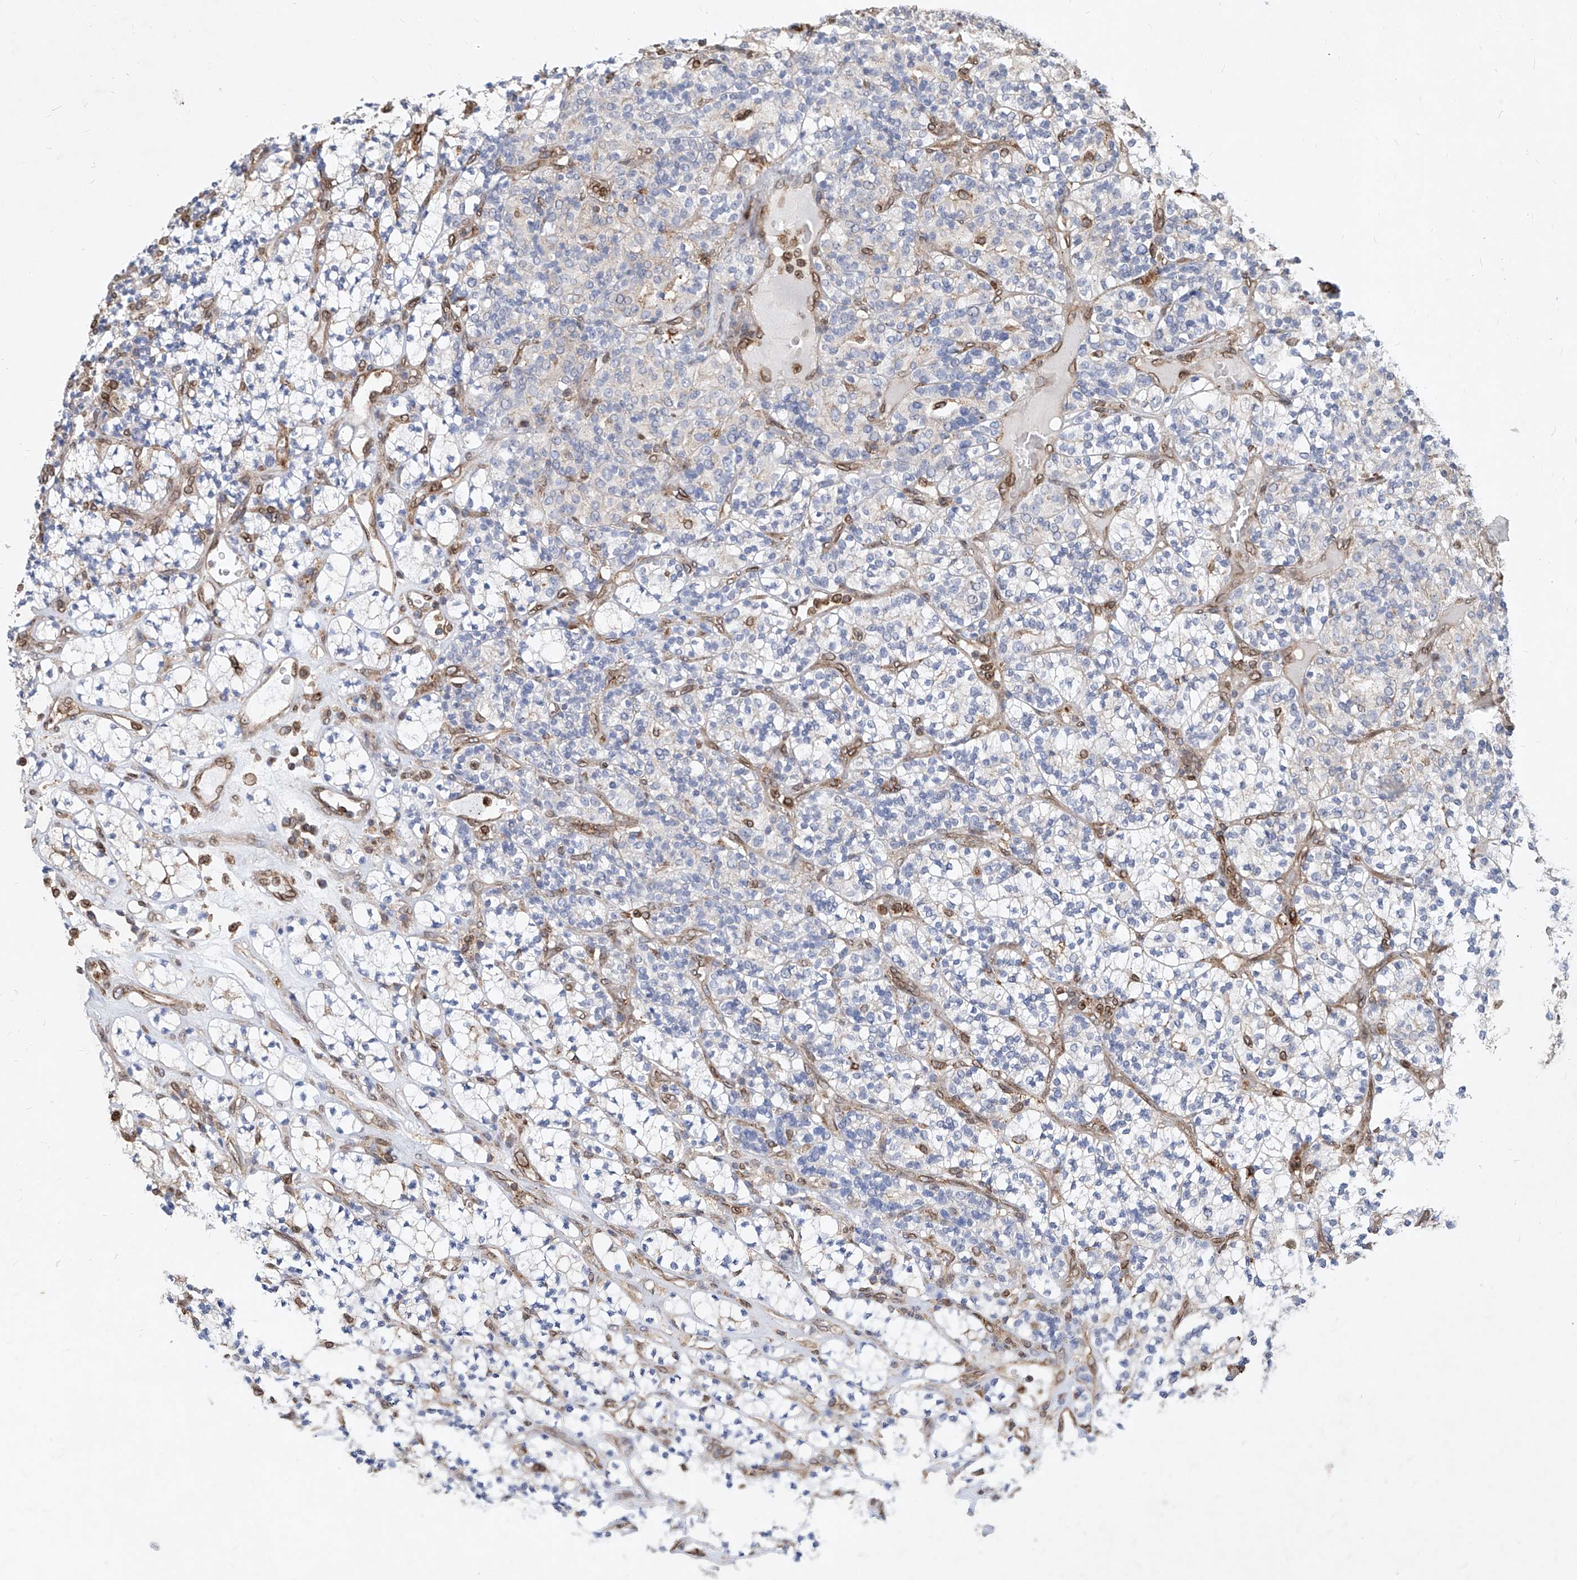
{"staining": {"intensity": "negative", "quantity": "none", "location": "none"}, "tissue": "renal cancer", "cell_type": "Tumor cells", "image_type": "cancer", "snomed": [{"axis": "morphology", "description": "Adenocarcinoma, NOS"}, {"axis": "topography", "description": "Kidney"}], "caption": "Tumor cells are negative for protein expression in human adenocarcinoma (renal). (Brightfield microscopy of DAB IHC at high magnification).", "gene": "MX2", "patient": {"sex": "male", "age": 77}}